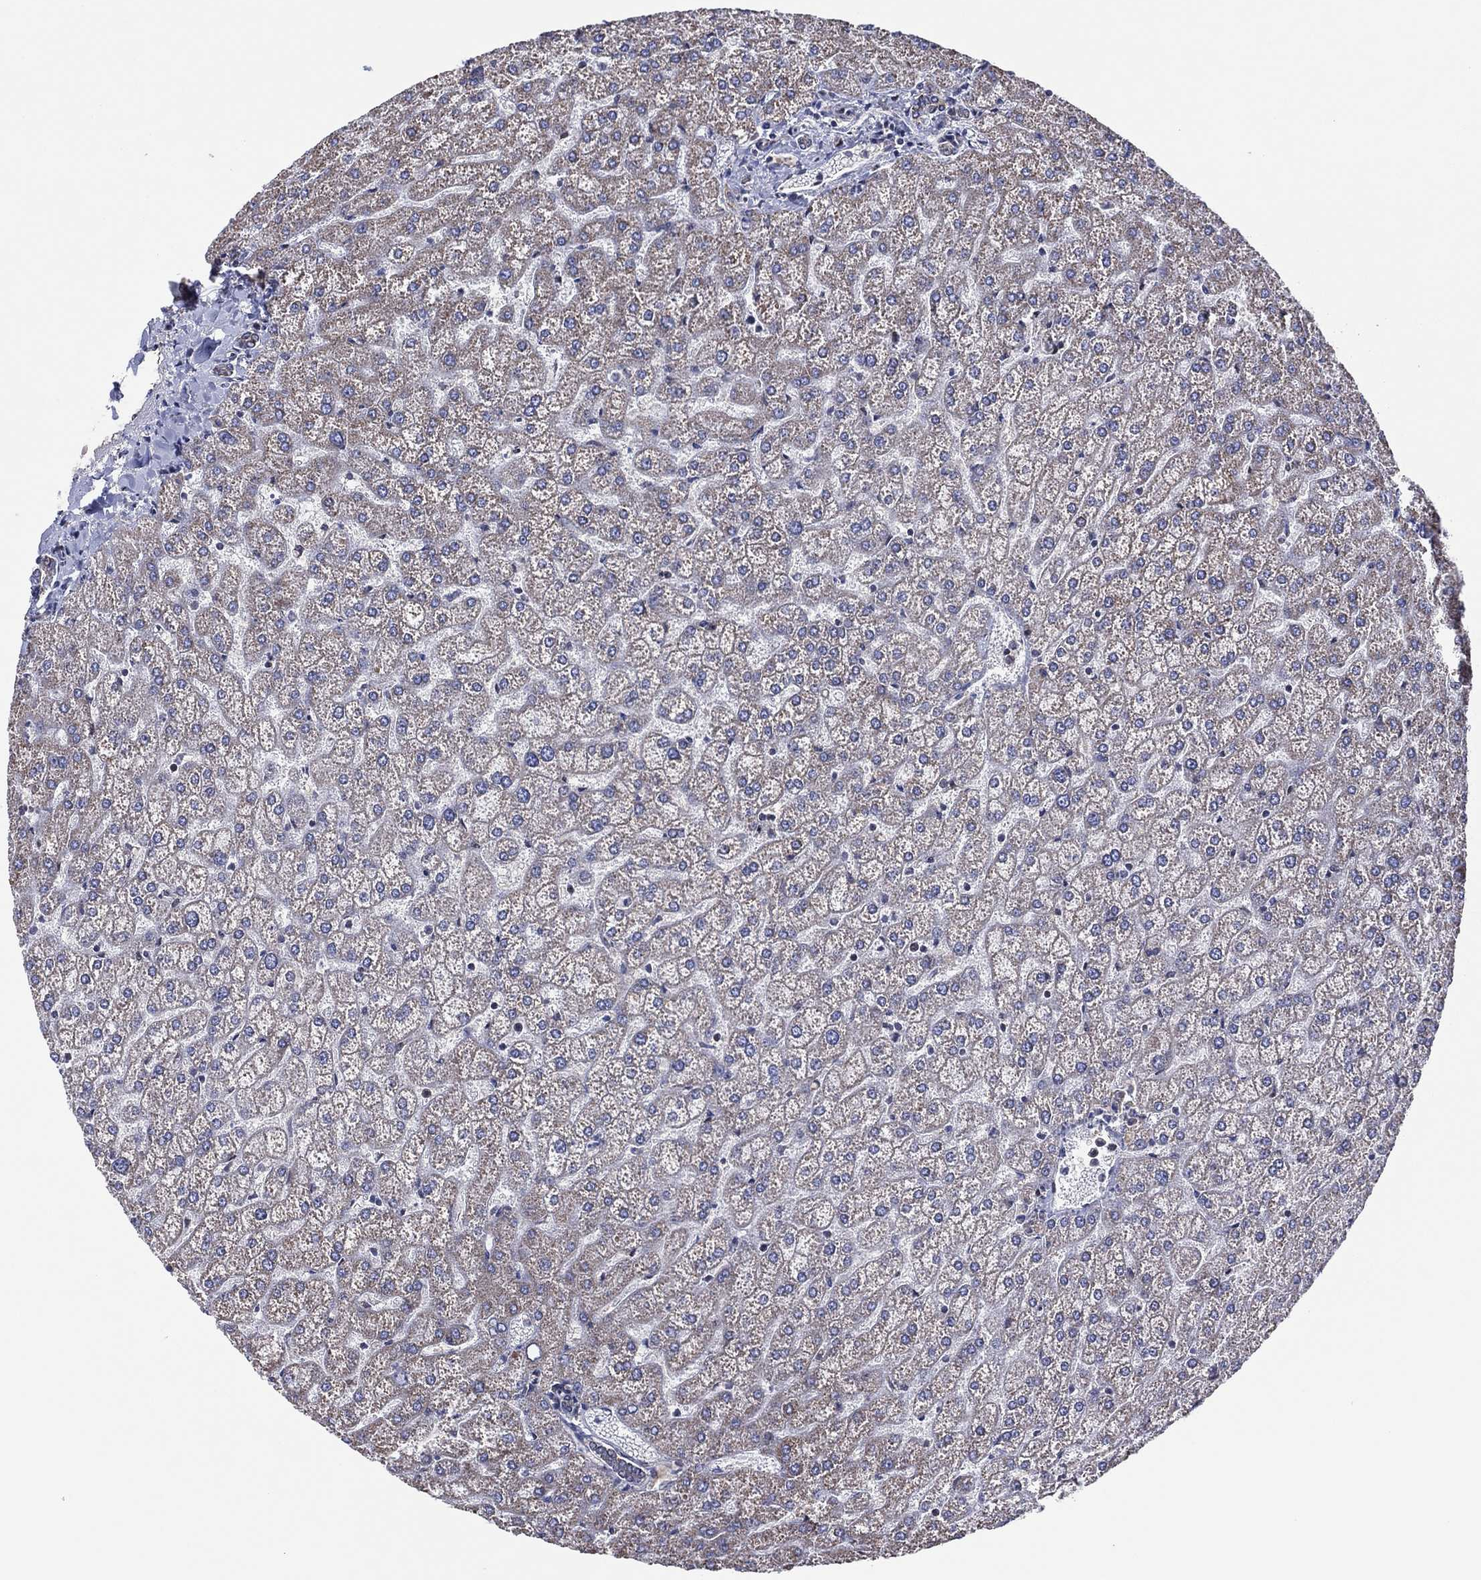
{"staining": {"intensity": "negative", "quantity": "none", "location": "none"}, "tissue": "liver", "cell_type": "Cholangiocytes", "image_type": "normal", "snomed": [{"axis": "morphology", "description": "Normal tissue, NOS"}, {"axis": "topography", "description": "Liver"}], "caption": "Protein analysis of benign liver reveals no significant expression in cholangiocytes.", "gene": "PIDD1", "patient": {"sex": "female", "age": 32}}